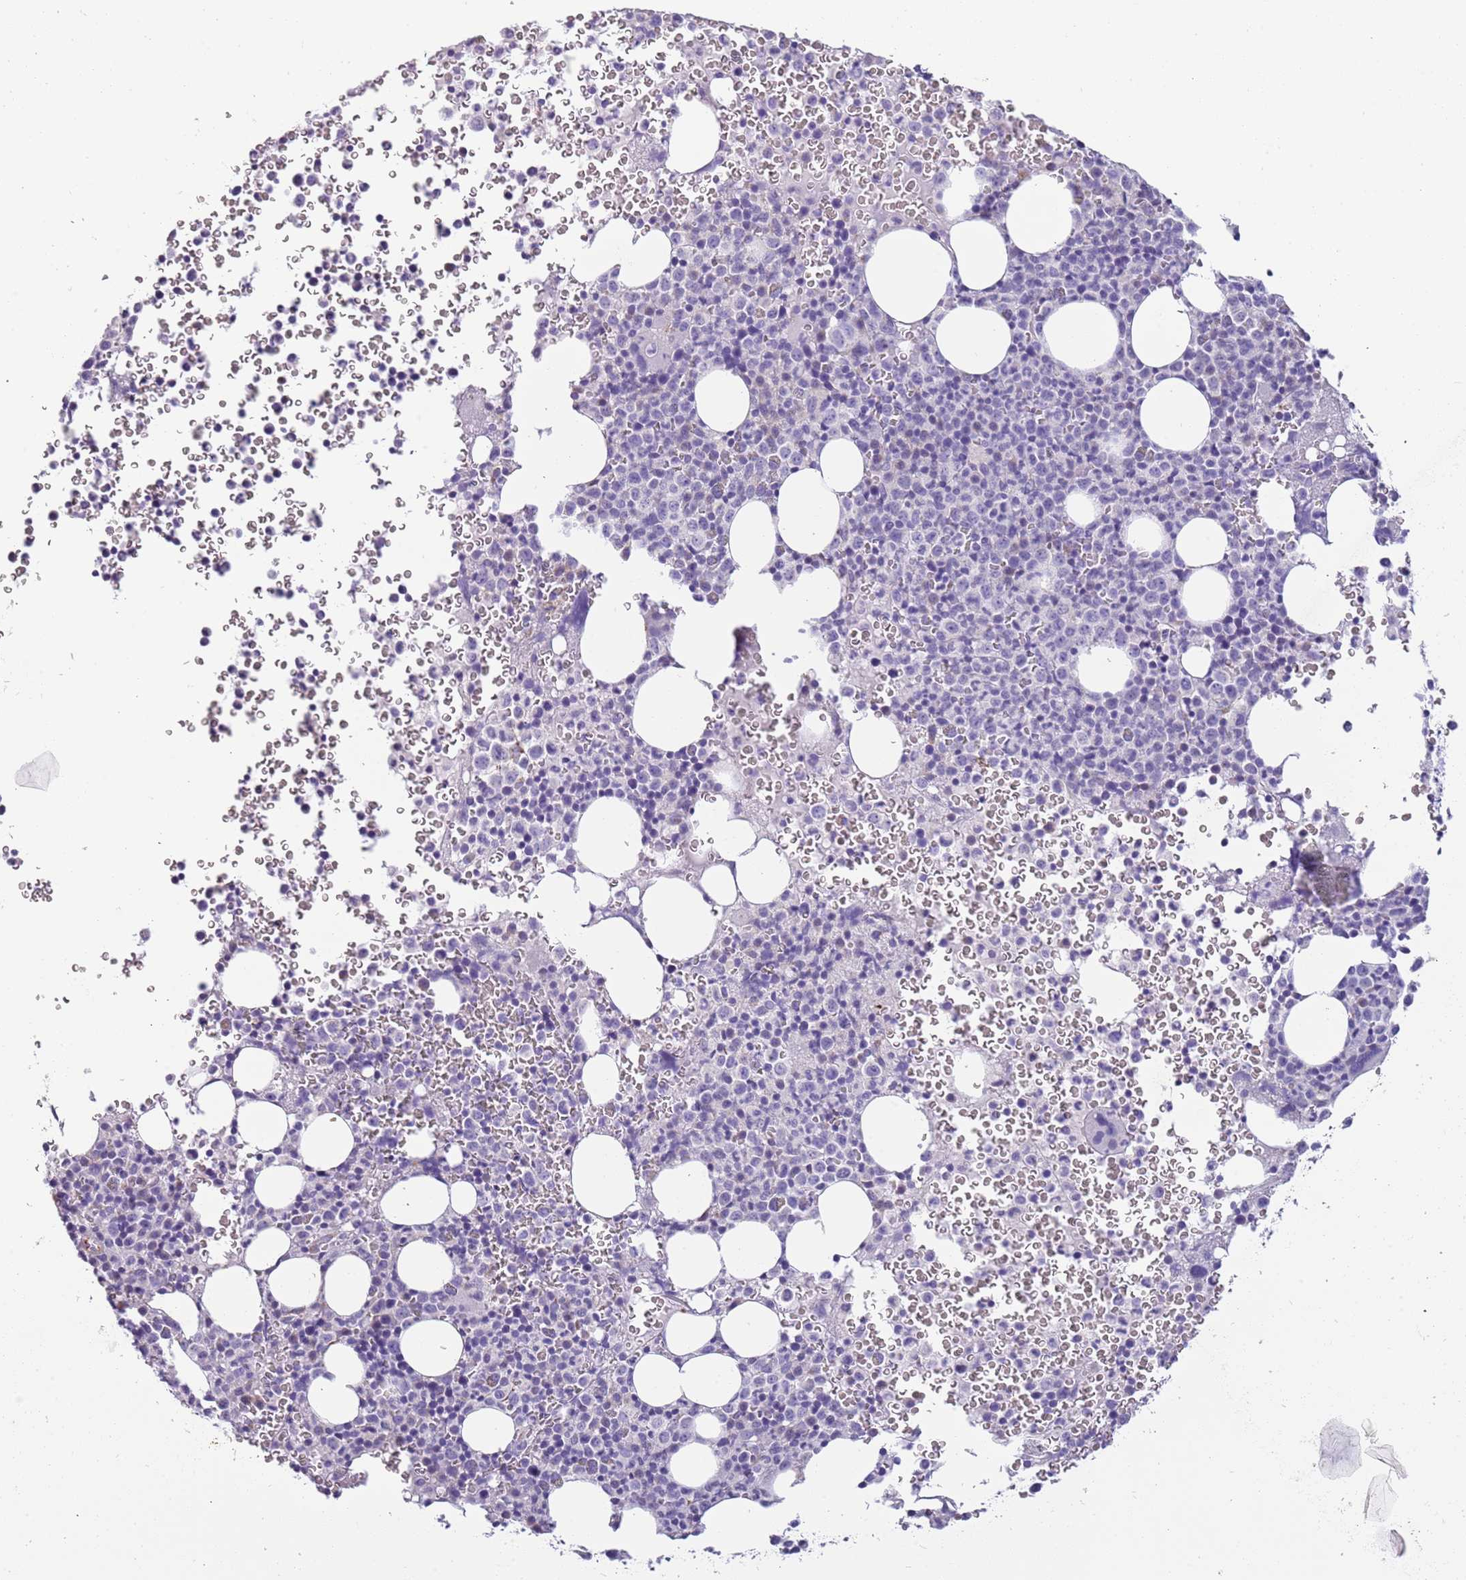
{"staining": {"intensity": "negative", "quantity": "none", "location": "none"}, "tissue": "bone marrow", "cell_type": "Hematopoietic cells", "image_type": "normal", "snomed": [{"axis": "morphology", "description": "Normal tissue, NOS"}, {"axis": "topography", "description": "Bone marrow"}], "caption": "A histopathology image of bone marrow stained for a protein demonstrates no brown staining in hematopoietic cells. (DAB immunohistochemistry, high magnification).", "gene": "RNF222", "patient": {"sex": "female", "age": 54}}